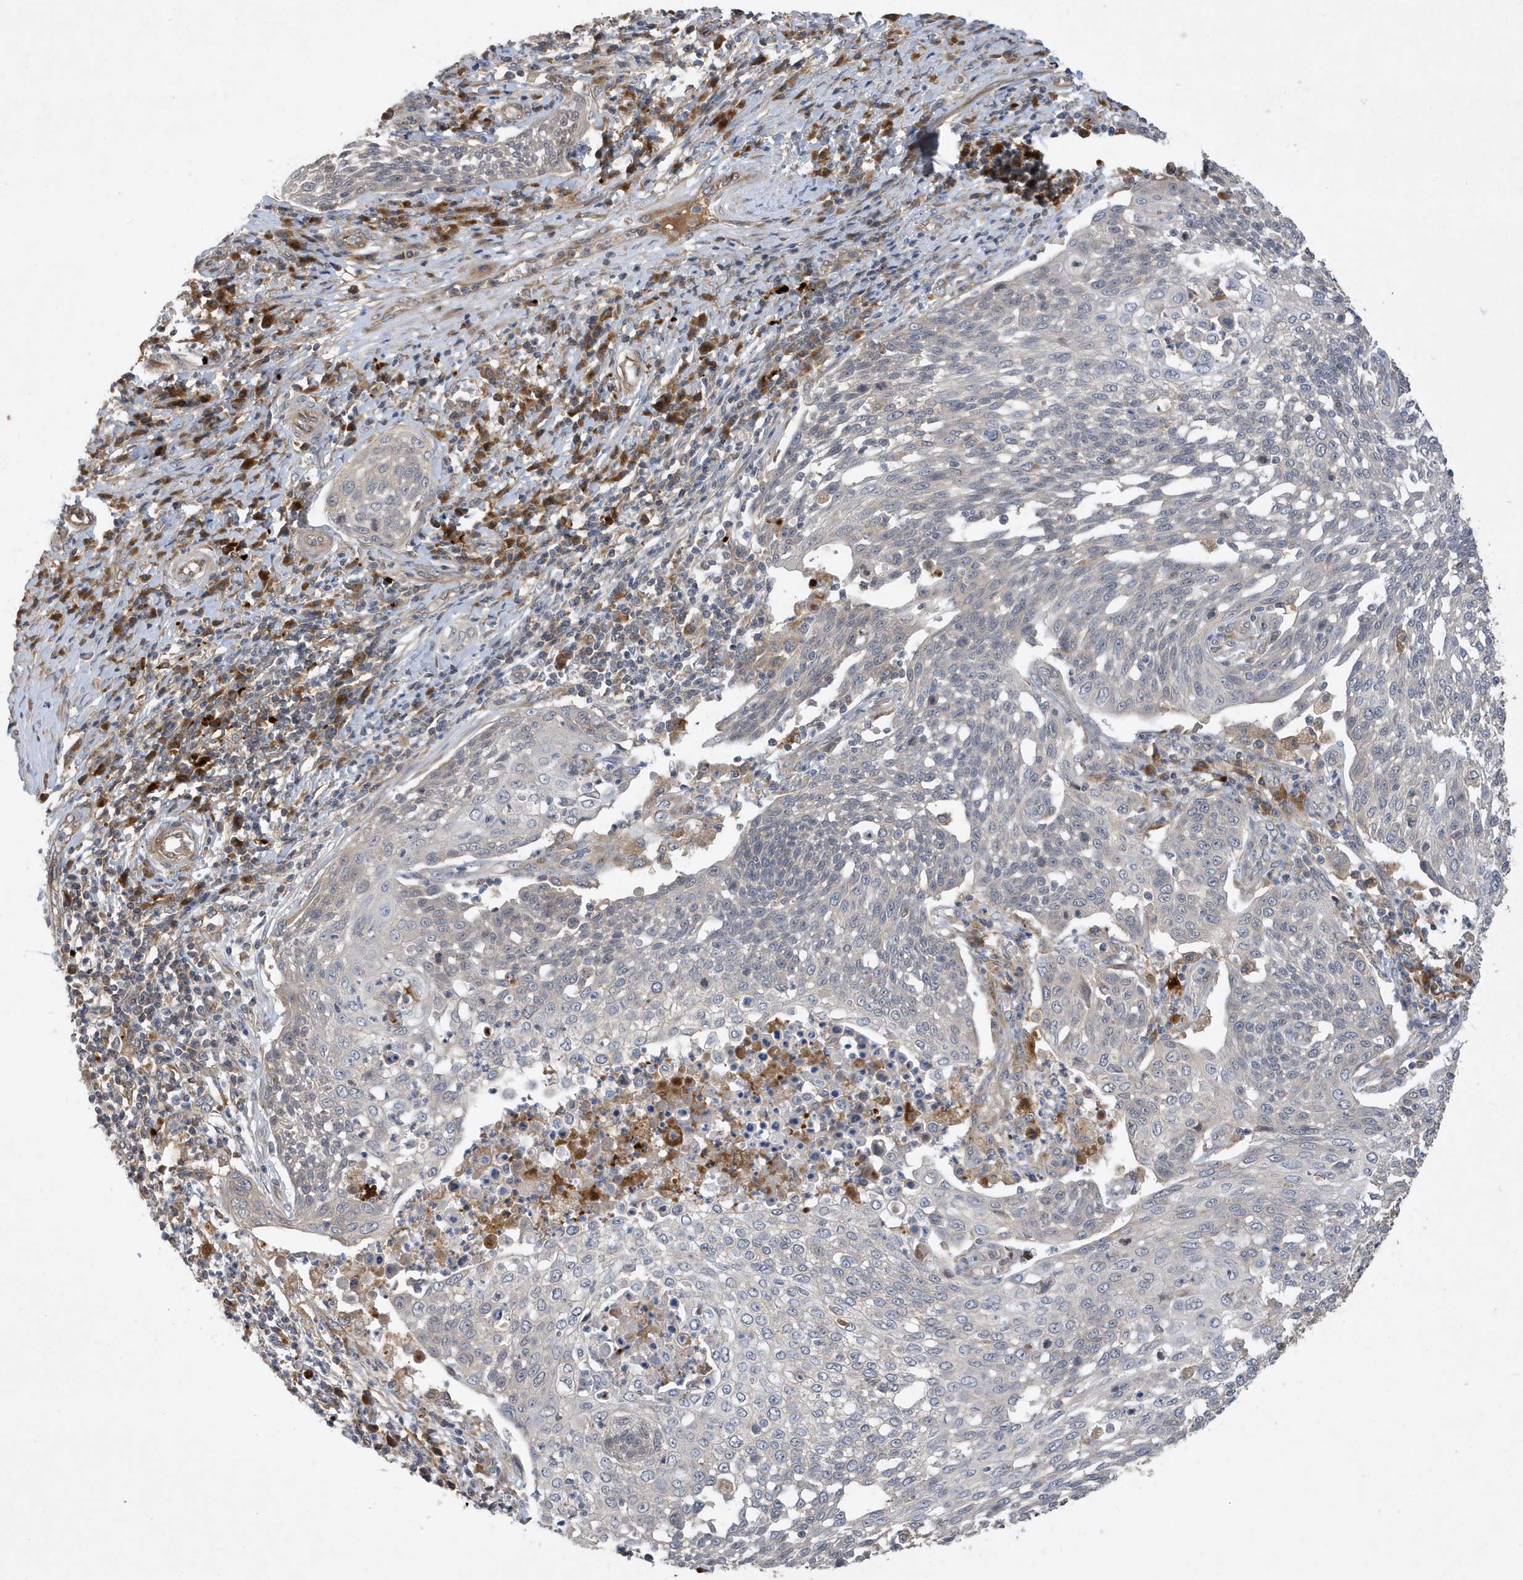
{"staining": {"intensity": "negative", "quantity": "none", "location": "none"}, "tissue": "cervical cancer", "cell_type": "Tumor cells", "image_type": "cancer", "snomed": [{"axis": "morphology", "description": "Squamous cell carcinoma, NOS"}, {"axis": "topography", "description": "Cervix"}], "caption": "This is an immunohistochemistry (IHC) photomicrograph of cervical cancer. There is no expression in tumor cells.", "gene": "LAPTM4A", "patient": {"sex": "female", "age": 34}}